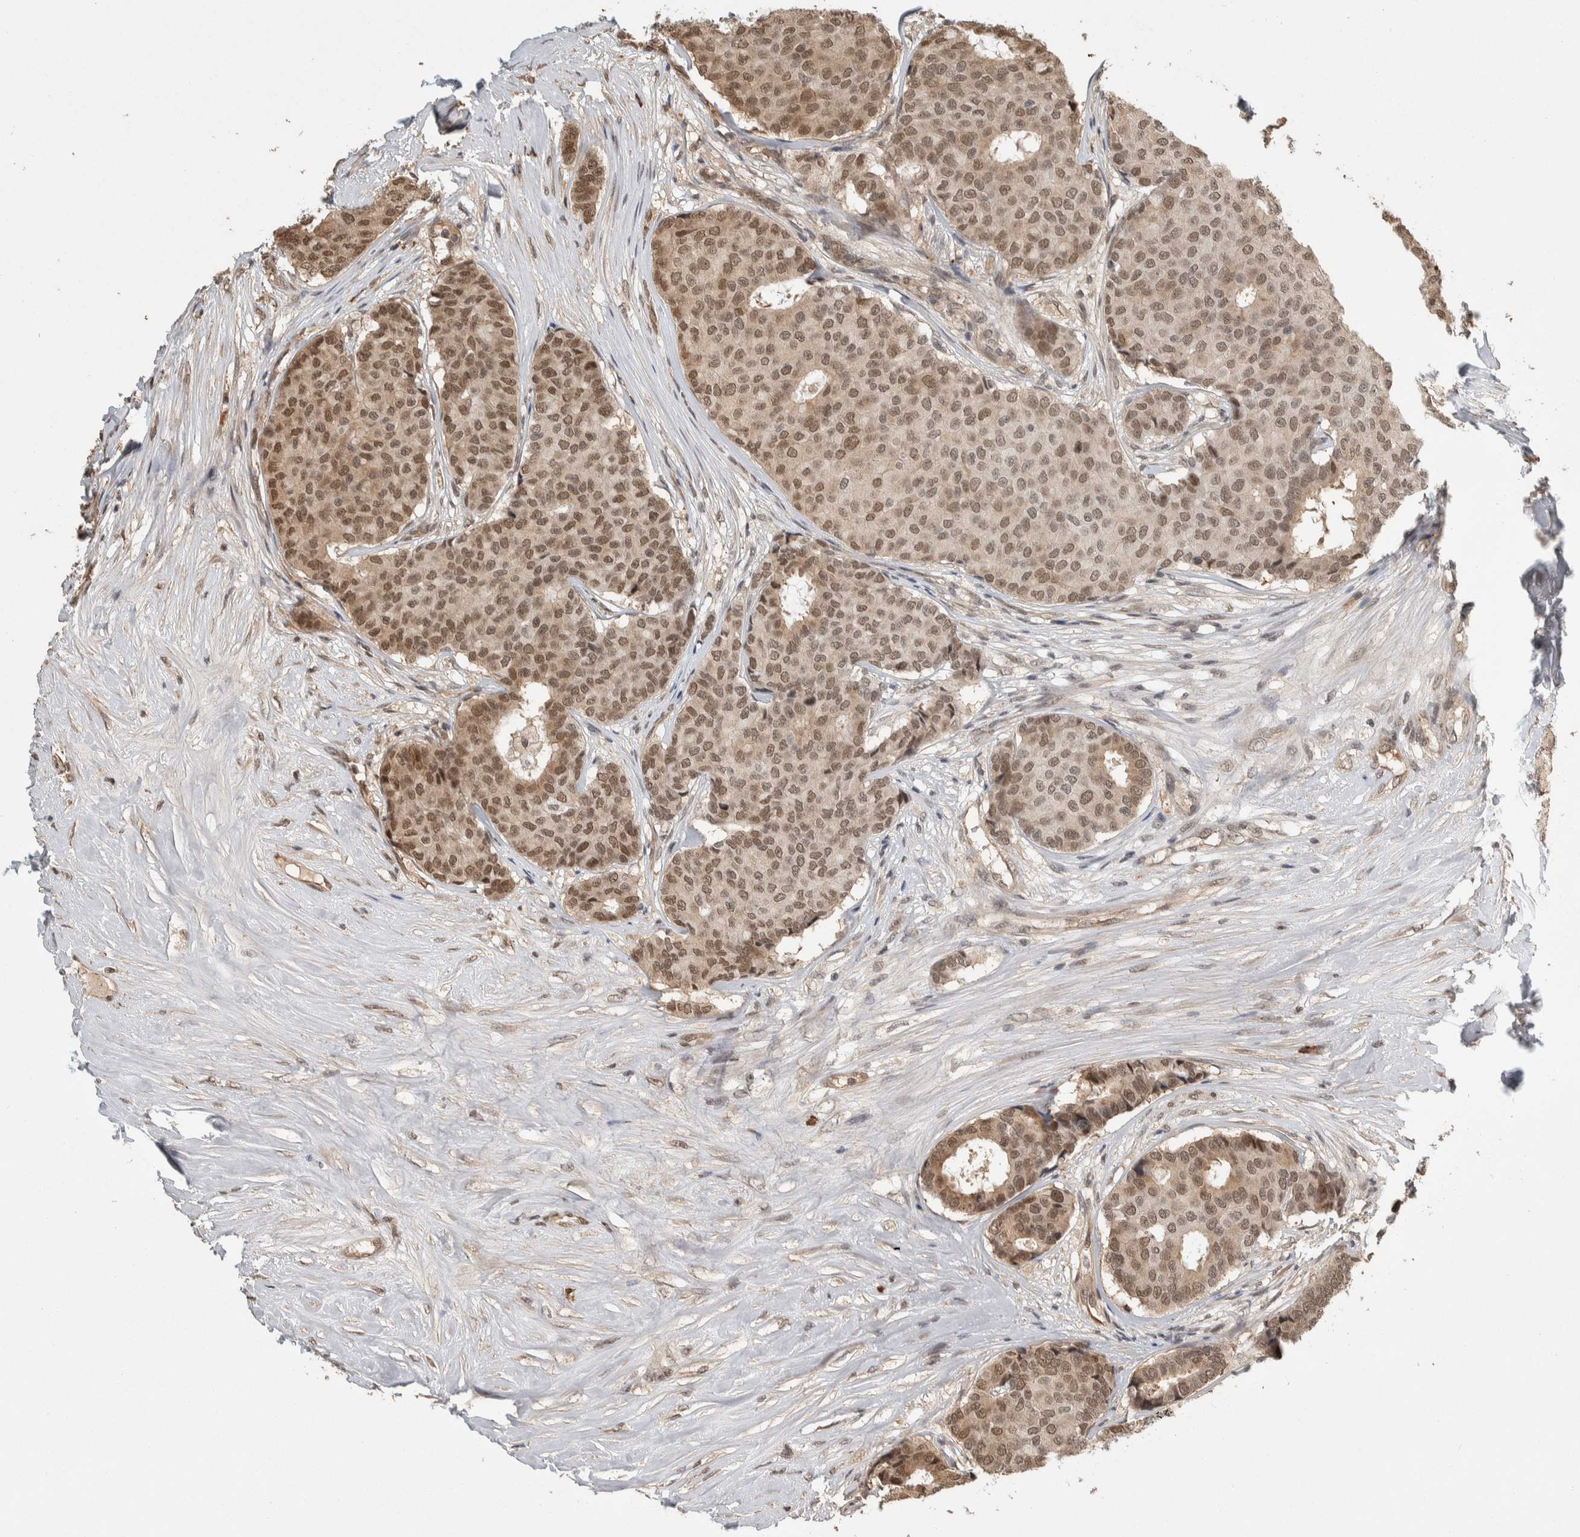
{"staining": {"intensity": "moderate", "quantity": ">75%", "location": "nuclear"}, "tissue": "breast cancer", "cell_type": "Tumor cells", "image_type": "cancer", "snomed": [{"axis": "morphology", "description": "Duct carcinoma"}, {"axis": "topography", "description": "Breast"}], "caption": "Breast cancer (intraductal carcinoma) stained with a brown dye shows moderate nuclear positive positivity in approximately >75% of tumor cells.", "gene": "ZNF592", "patient": {"sex": "female", "age": 75}}